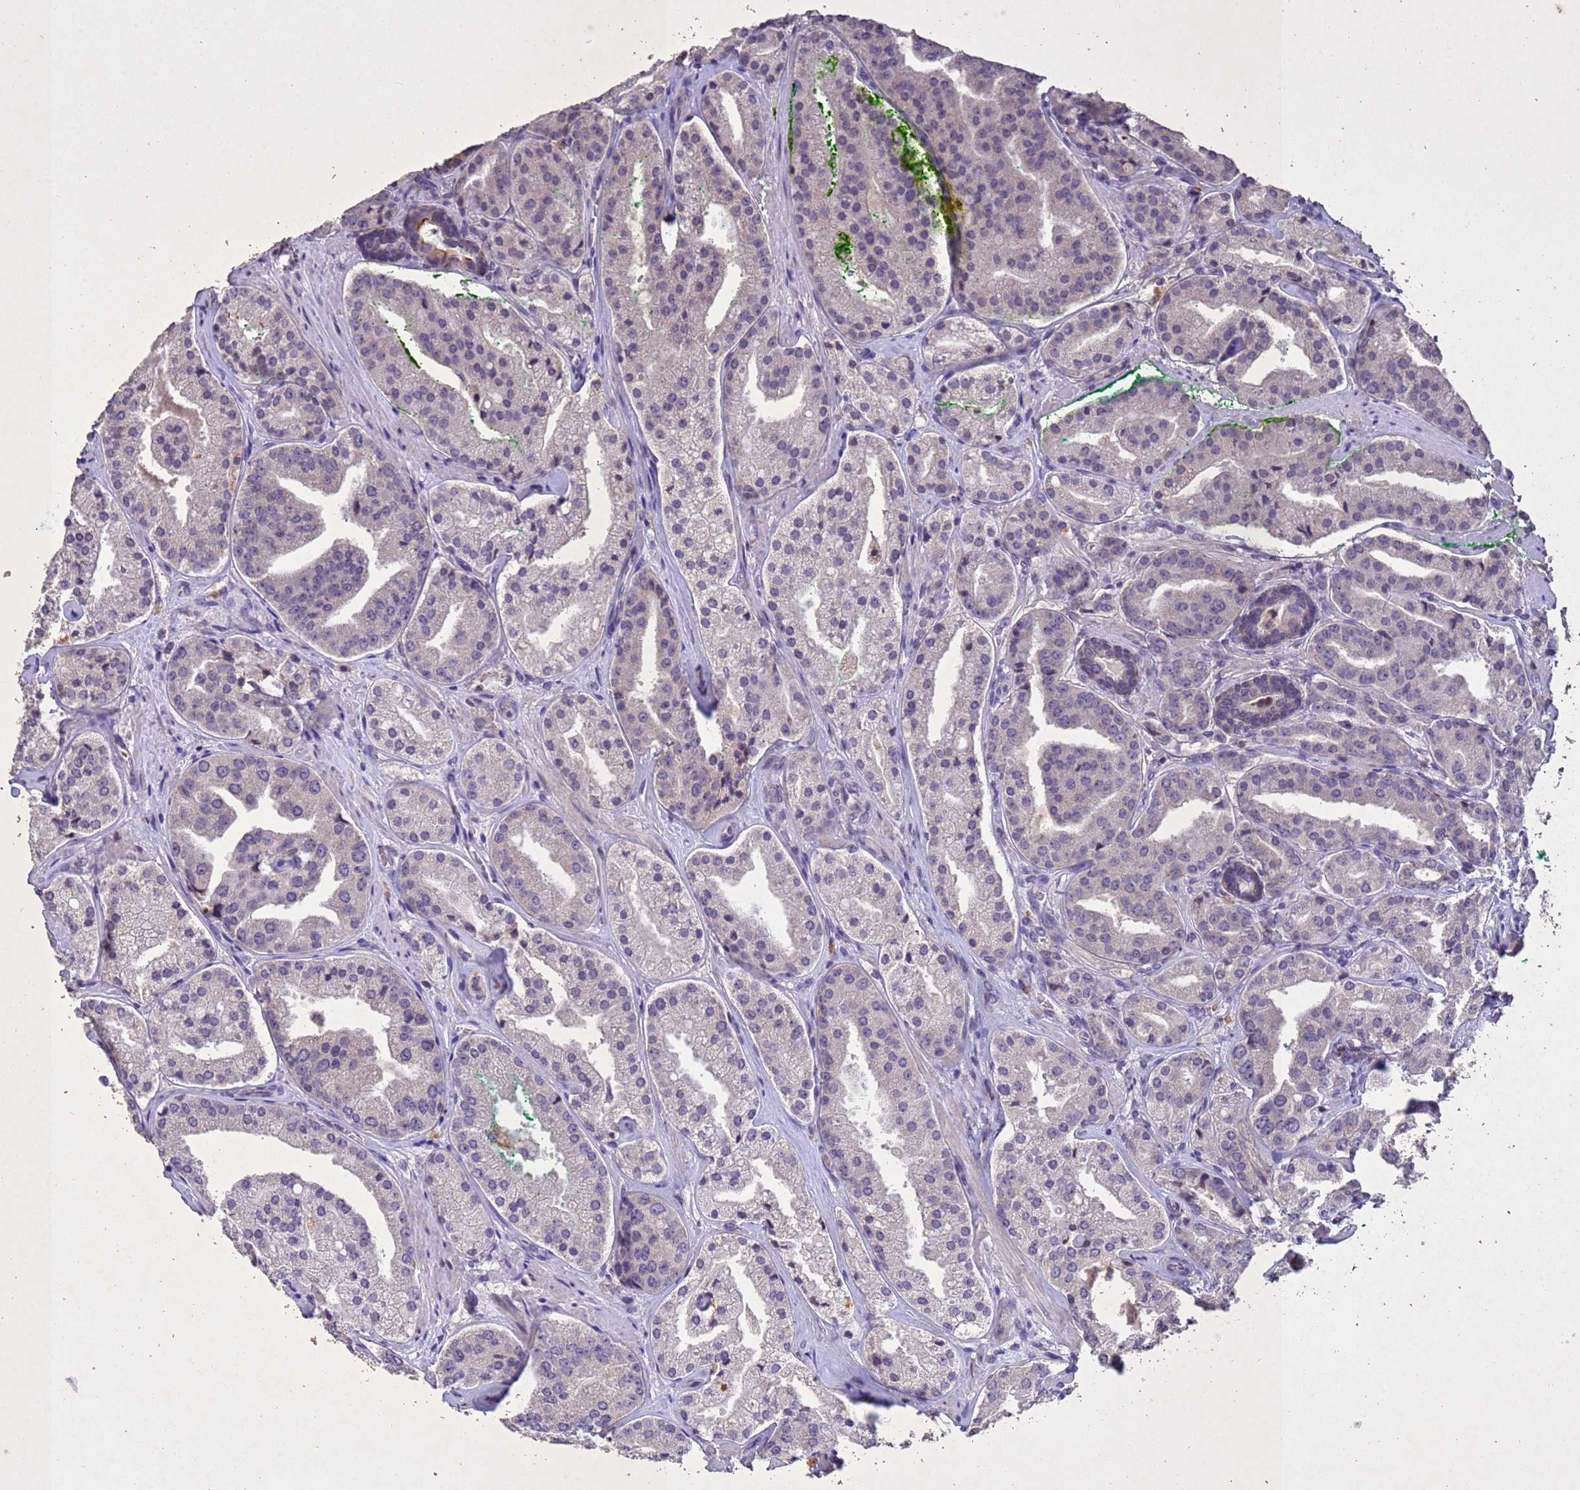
{"staining": {"intensity": "negative", "quantity": "none", "location": "none"}, "tissue": "prostate cancer", "cell_type": "Tumor cells", "image_type": "cancer", "snomed": [{"axis": "morphology", "description": "Adenocarcinoma, High grade"}, {"axis": "topography", "description": "Prostate"}], "caption": "Prostate high-grade adenocarcinoma was stained to show a protein in brown. There is no significant positivity in tumor cells.", "gene": "NLRP11", "patient": {"sex": "male", "age": 63}}